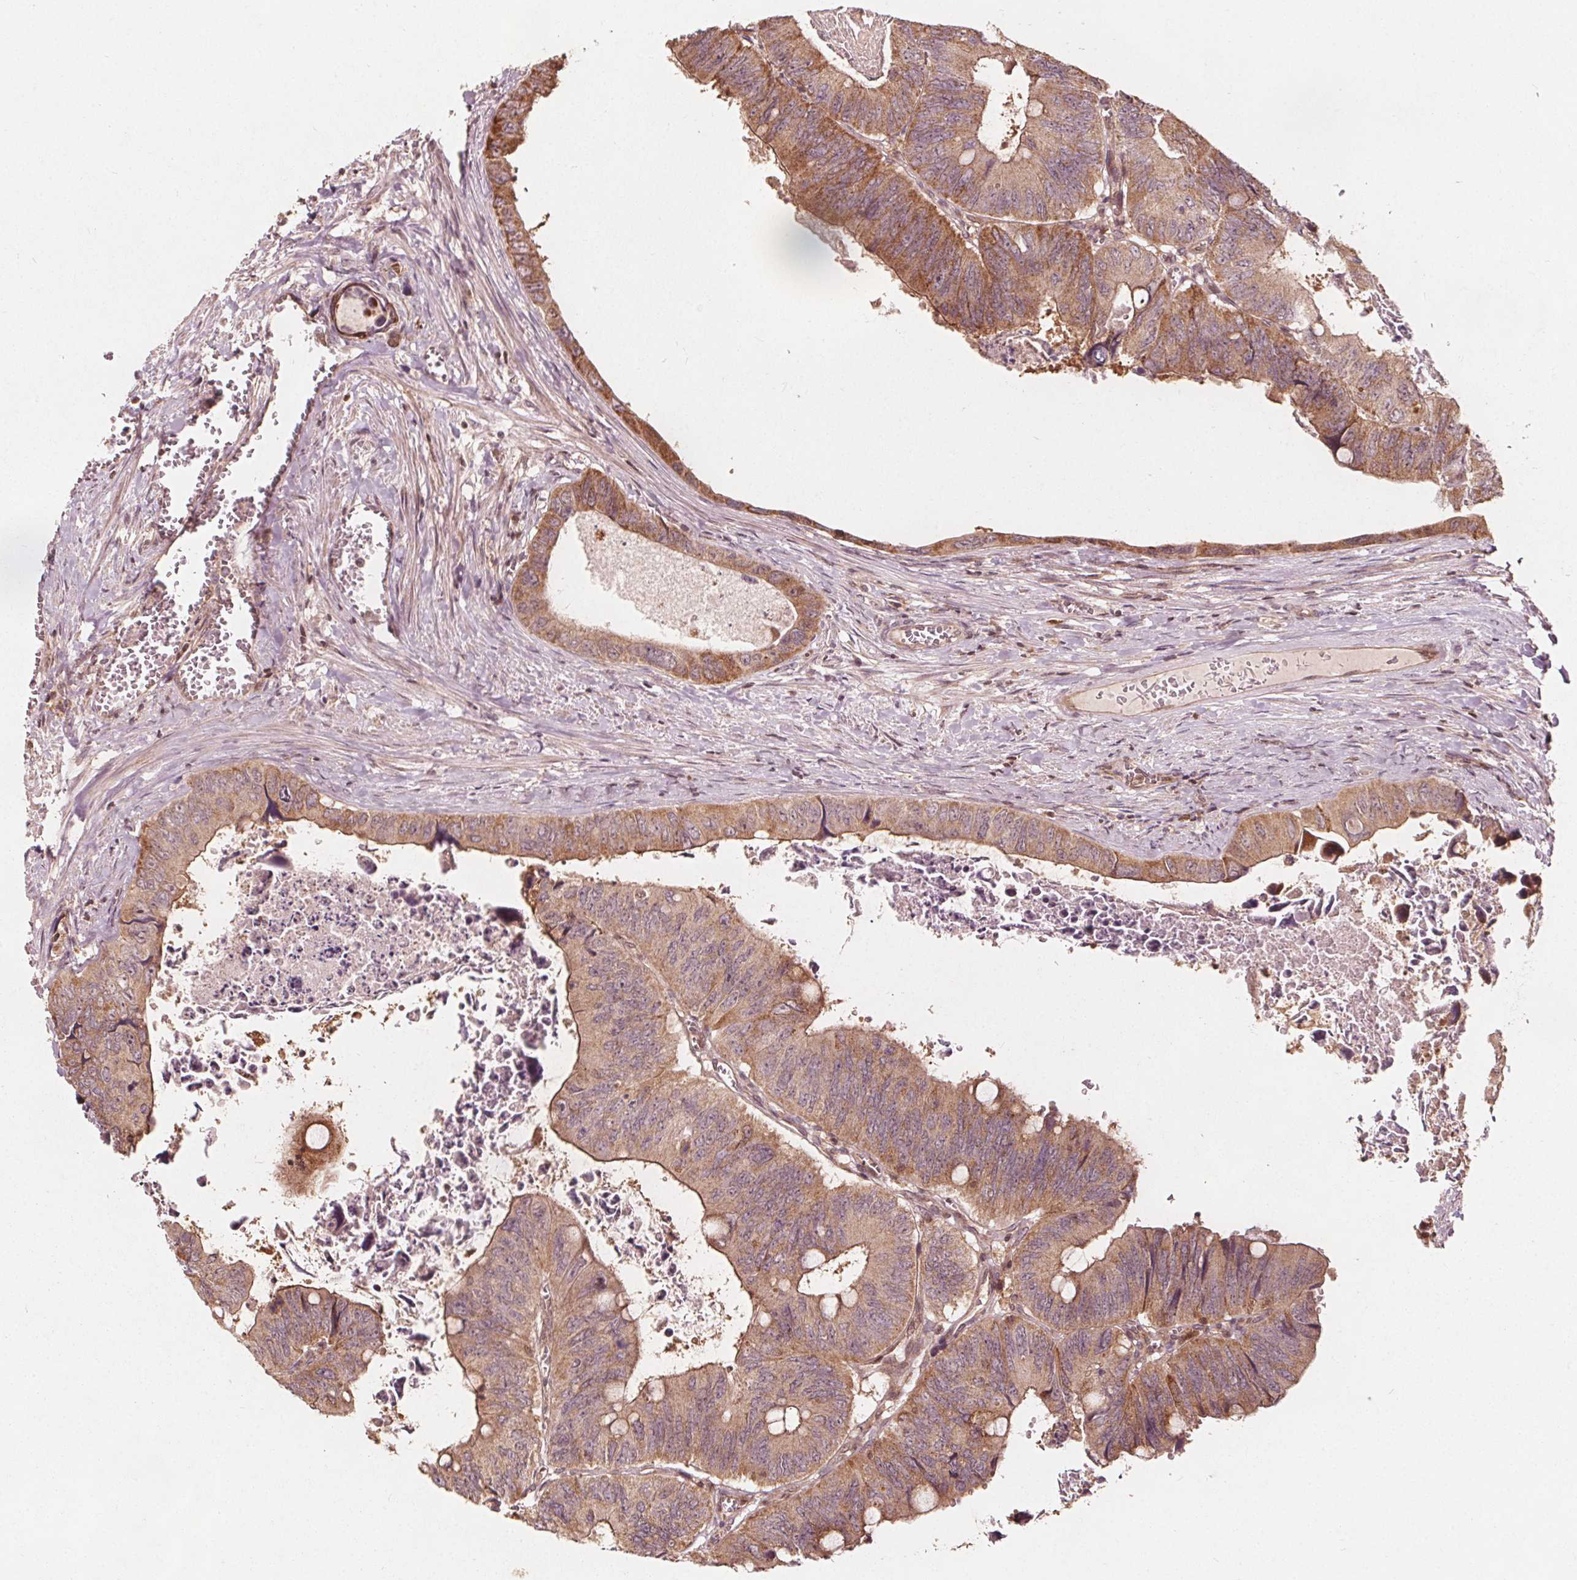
{"staining": {"intensity": "moderate", "quantity": ">75%", "location": "cytoplasmic/membranous"}, "tissue": "colorectal cancer", "cell_type": "Tumor cells", "image_type": "cancer", "snomed": [{"axis": "morphology", "description": "Adenocarcinoma, NOS"}, {"axis": "topography", "description": "Colon"}], "caption": "Colorectal cancer (adenocarcinoma) was stained to show a protein in brown. There is medium levels of moderate cytoplasmic/membranous positivity in approximately >75% of tumor cells. Immunohistochemistry (ihc) stains the protein of interest in brown and the nuclei are stained blue.", "gene": "AIP", "patient": {"sex": "female", "age": 84}}